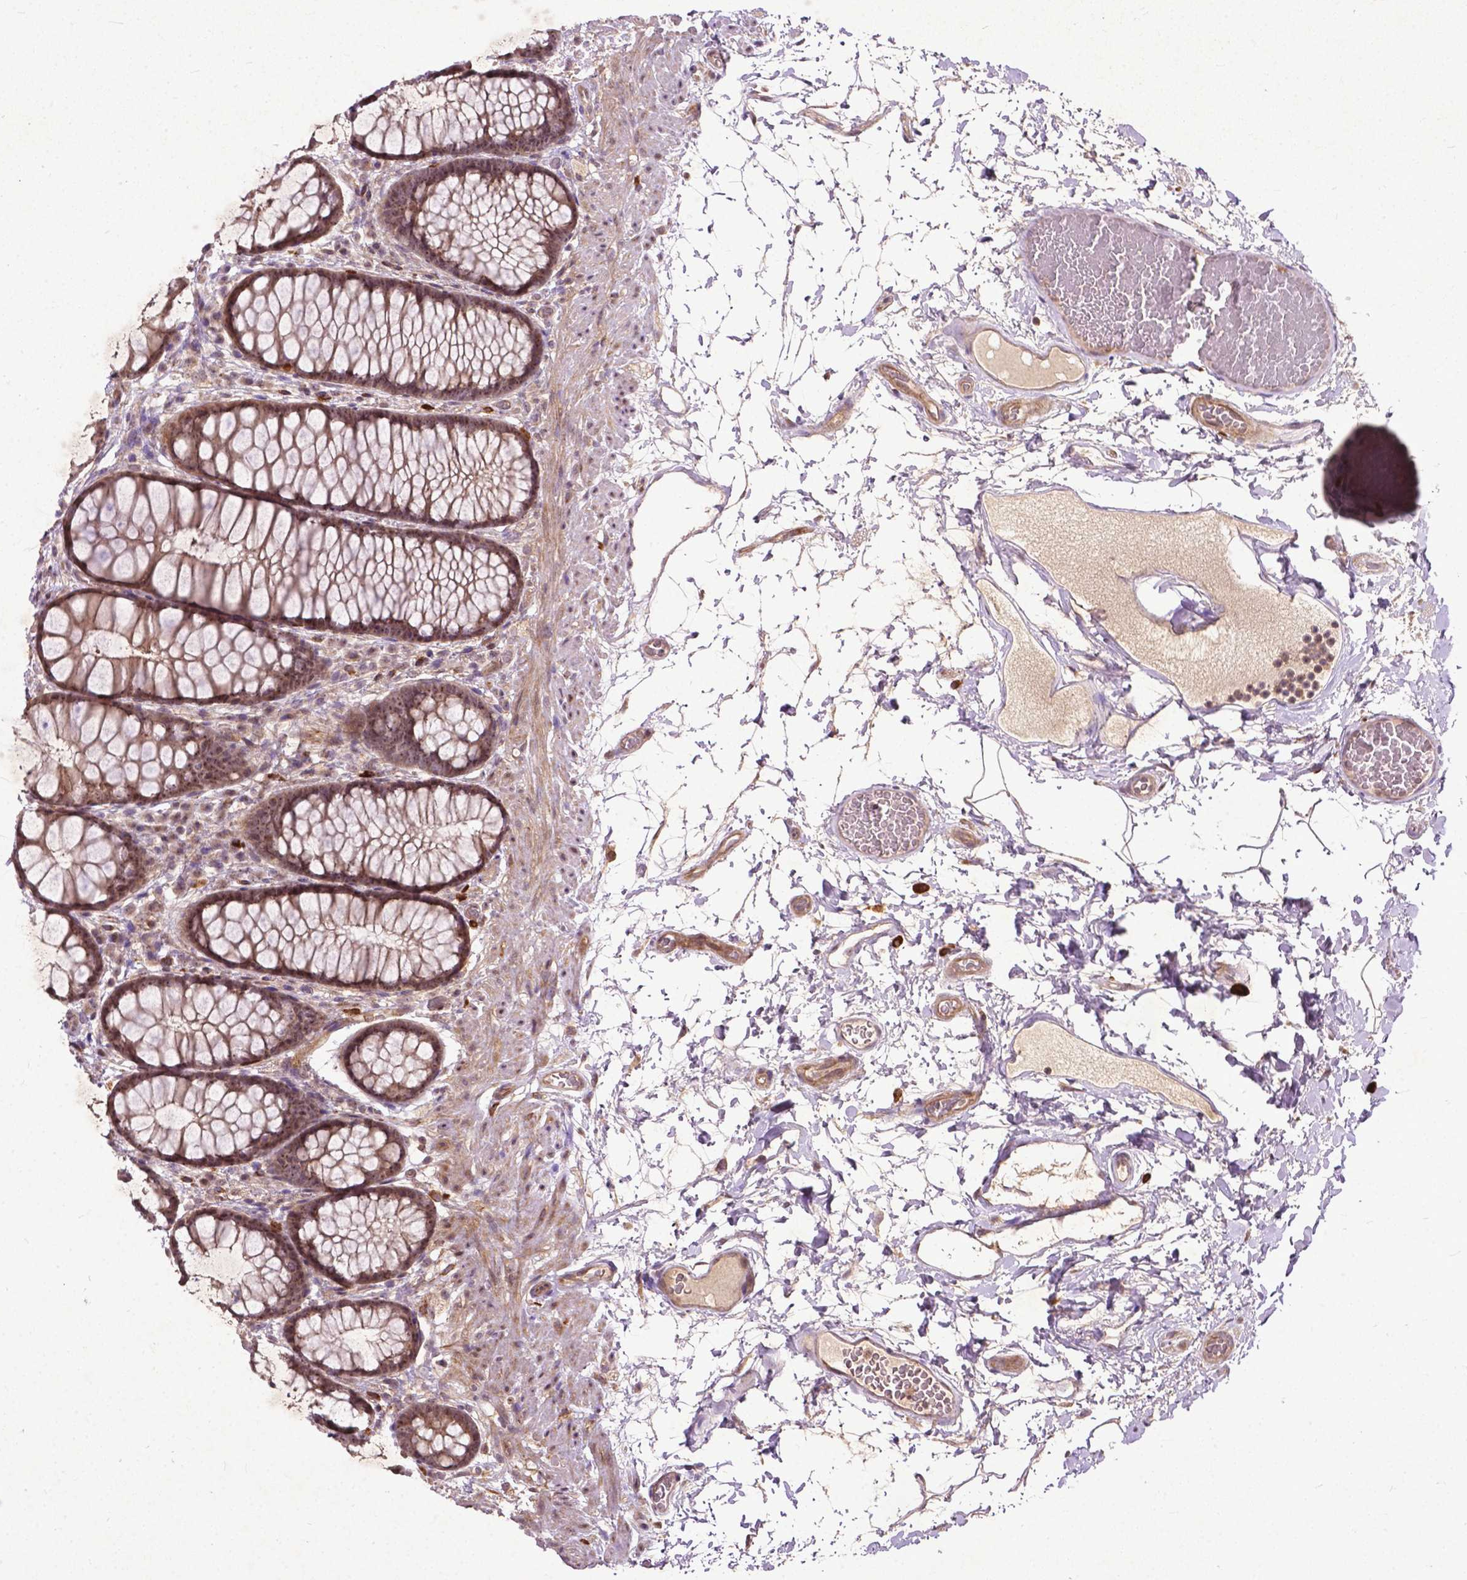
{"staining": {"intensity": "moderate", "quantity": ">75%", "location": "cytoplasmic/membranous,nuclear"}, "tissue": "rectum", "cell_type": "Glandular cells", "image_type": "normal", "snomed": [{"axis": "morphology", "description": "Normal tissue, NOS"}, {"axis": "topography", "description": "Rectum"}], "caption": "Rectum stained for a protein (brown) displays moderate cytoplasmic/membranous,nuclear positive positivity in approximately >75% of glandular cells.", "gene": "PARP3", "patient": {"sex": "female", "age": 62}}